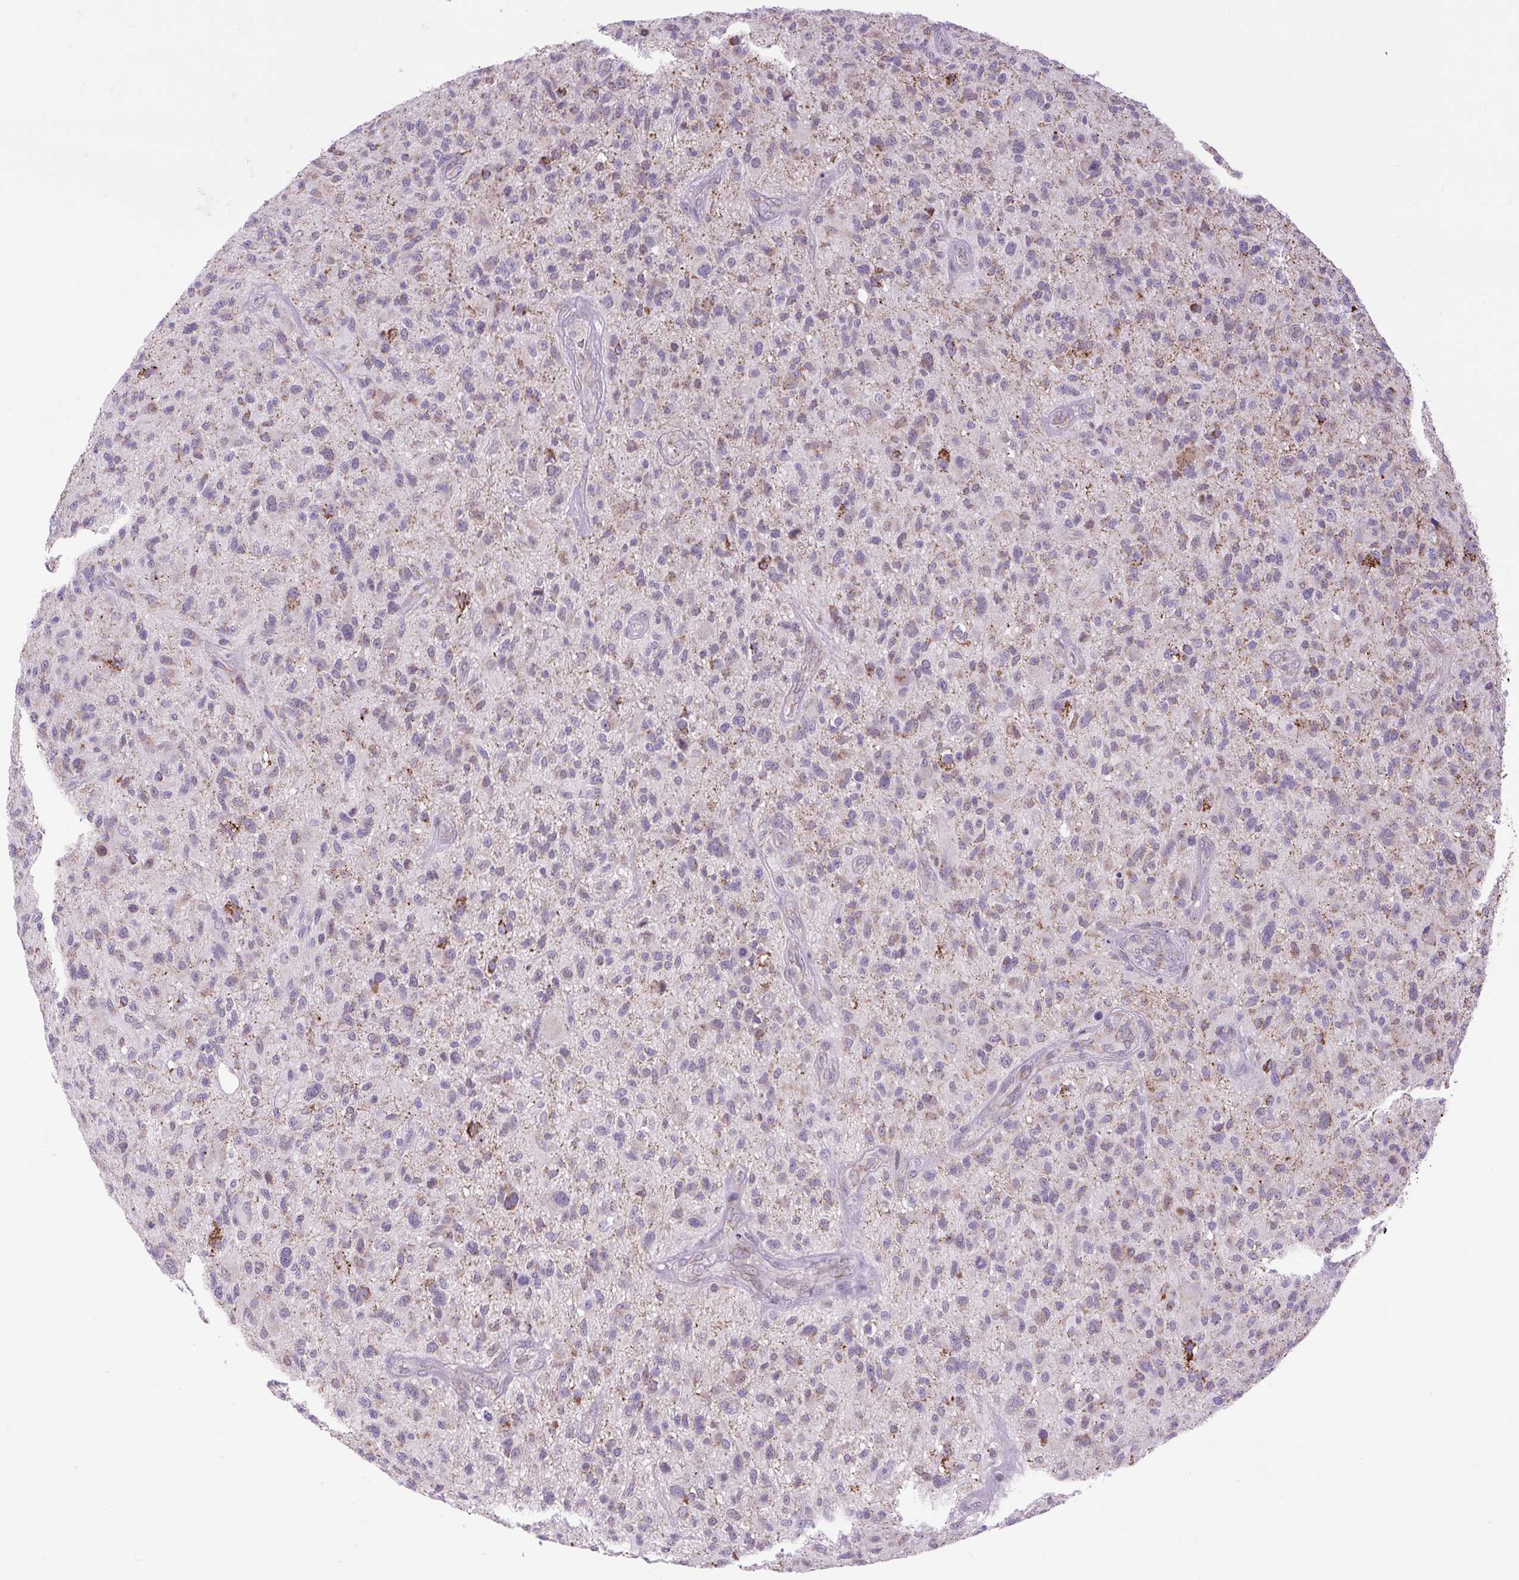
{"staining": {"intensity": "weak", "quantity": "25%-75%", "location": "cytoplasmic/membranous"}, "tissue": "glioma", "cell_type": "Tumor cells", "image_type": "cancer", "snomed": [{"axis": "morphology", "description": "Glioma, malignant, High grade"}, {"axis": "topography", "description": "Brain"}], "caption": "Tumor cells reveal low levels of weak cytoplasmic/membranous positivity in about 25%-75% of cells in glioma.", "gene": "SCO2", "patient": {"sex": "male", "age": 47}}